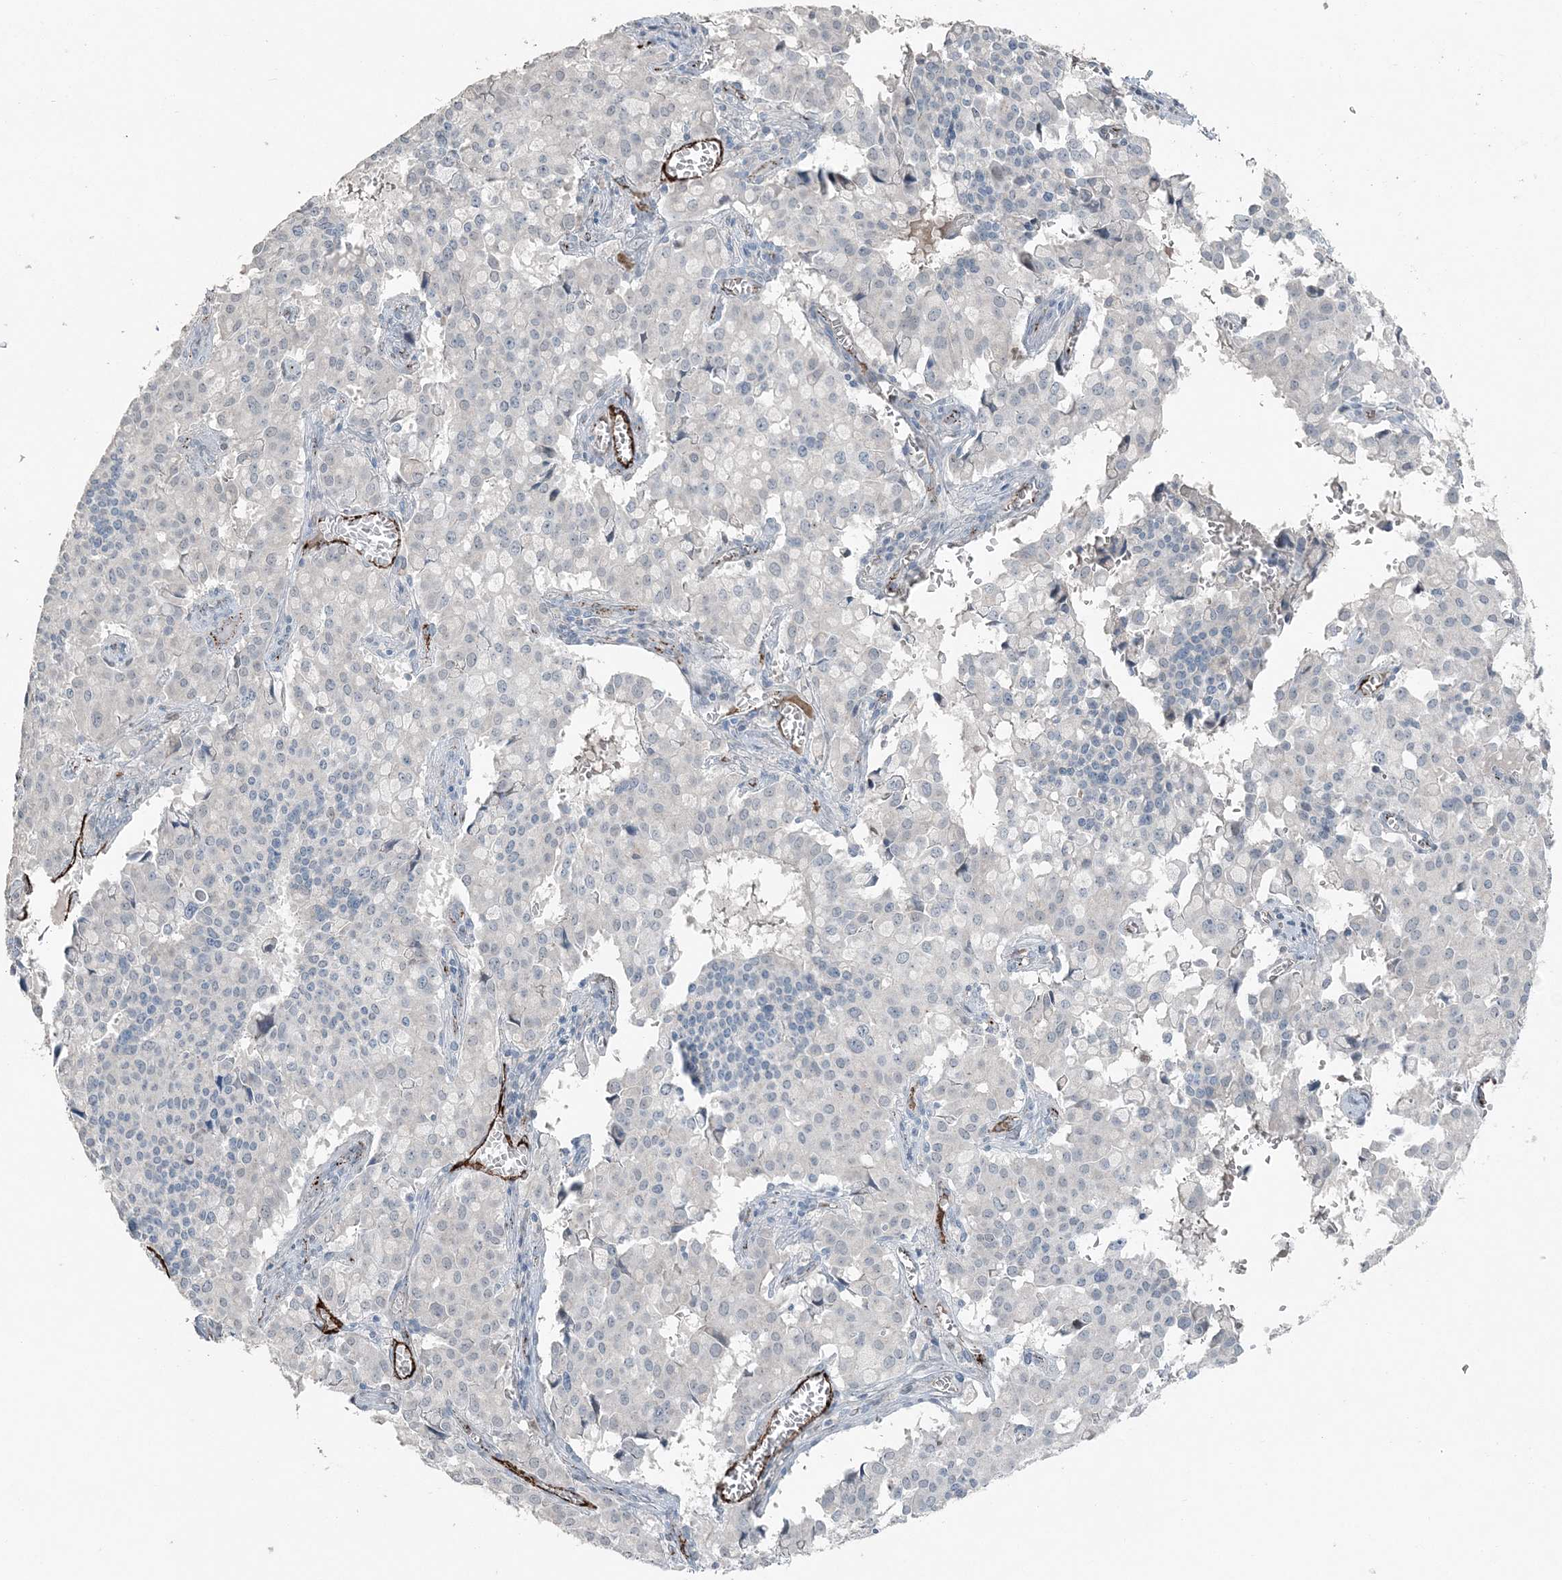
{"staining": {"intensity": "negative", "quantity": "none", "location": "none"}, "tissue": "pancreatic cancer", "cell_type": "Tumor cells", "image_type": "cancer", "snomed": [{"axis": "morphology", "description": "Adenocarcinoma, NOS"}, {"axis": "topography", "description": "Pancreas"}], "caption": "An image of pancreatic cancer stained for a protein reveals no brown staining in tumor cells.", "gene": "ELOVL7", "patient": {"sex": "male", "age": 65}}